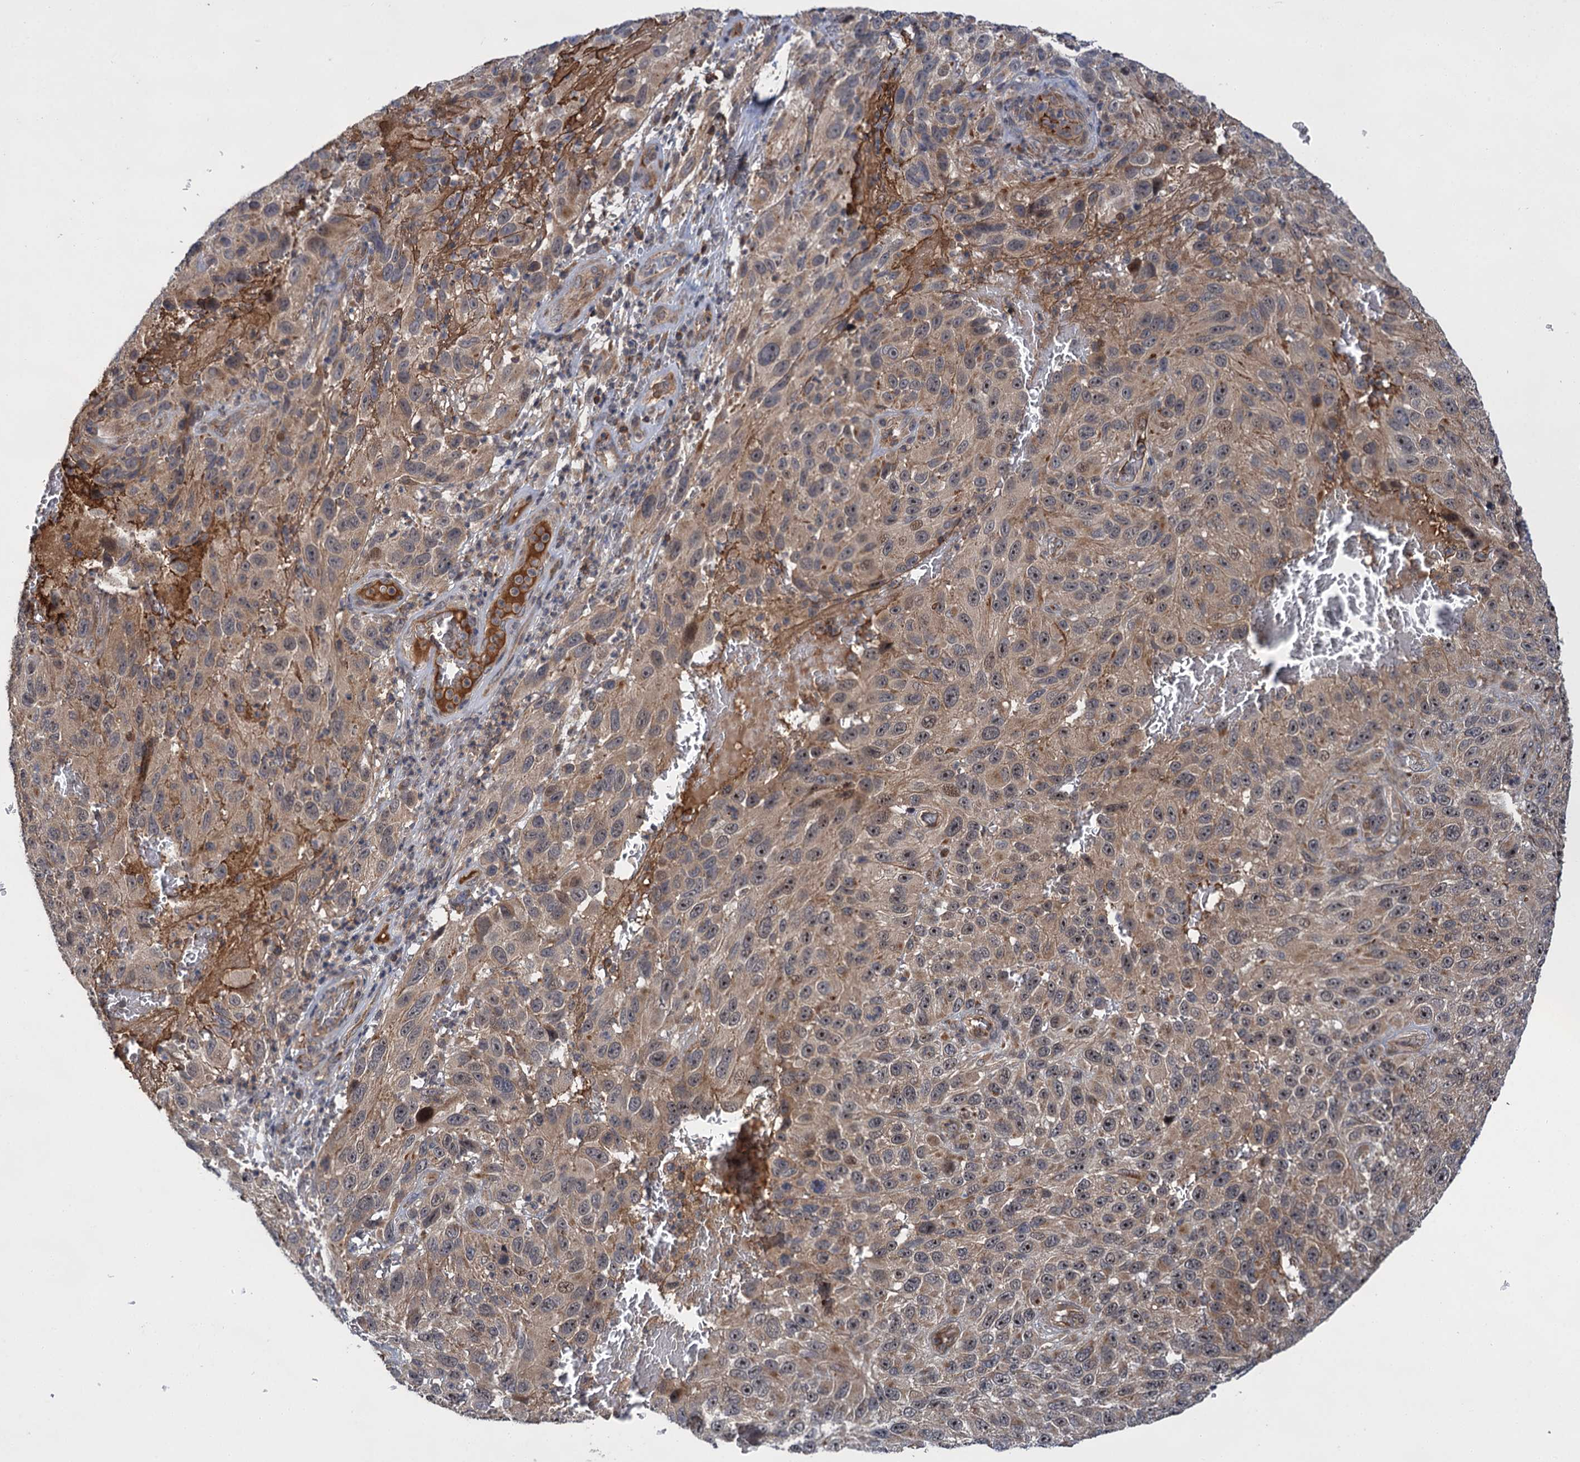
{"staining": {"intensity": "weak", "quantity": ">75%", "location": "cytoplasmic/membranous"}, "tissue": "melanoma", "cell_type": "Tumor cells", "image_type": "cancer", "snomed": [{"axis": "morphology", "description": "Malignant melanoma, NOS"}, {"axis": "topography", "description": "Skin"}], "caption": "DAB immunohistochemical staining of melanoma displays weak cytoplasmic/membranous protein positivity in about >75% of tumor cells.", "gene": "ABLIM1", "patient": {"sex": "female", "age": 96}}